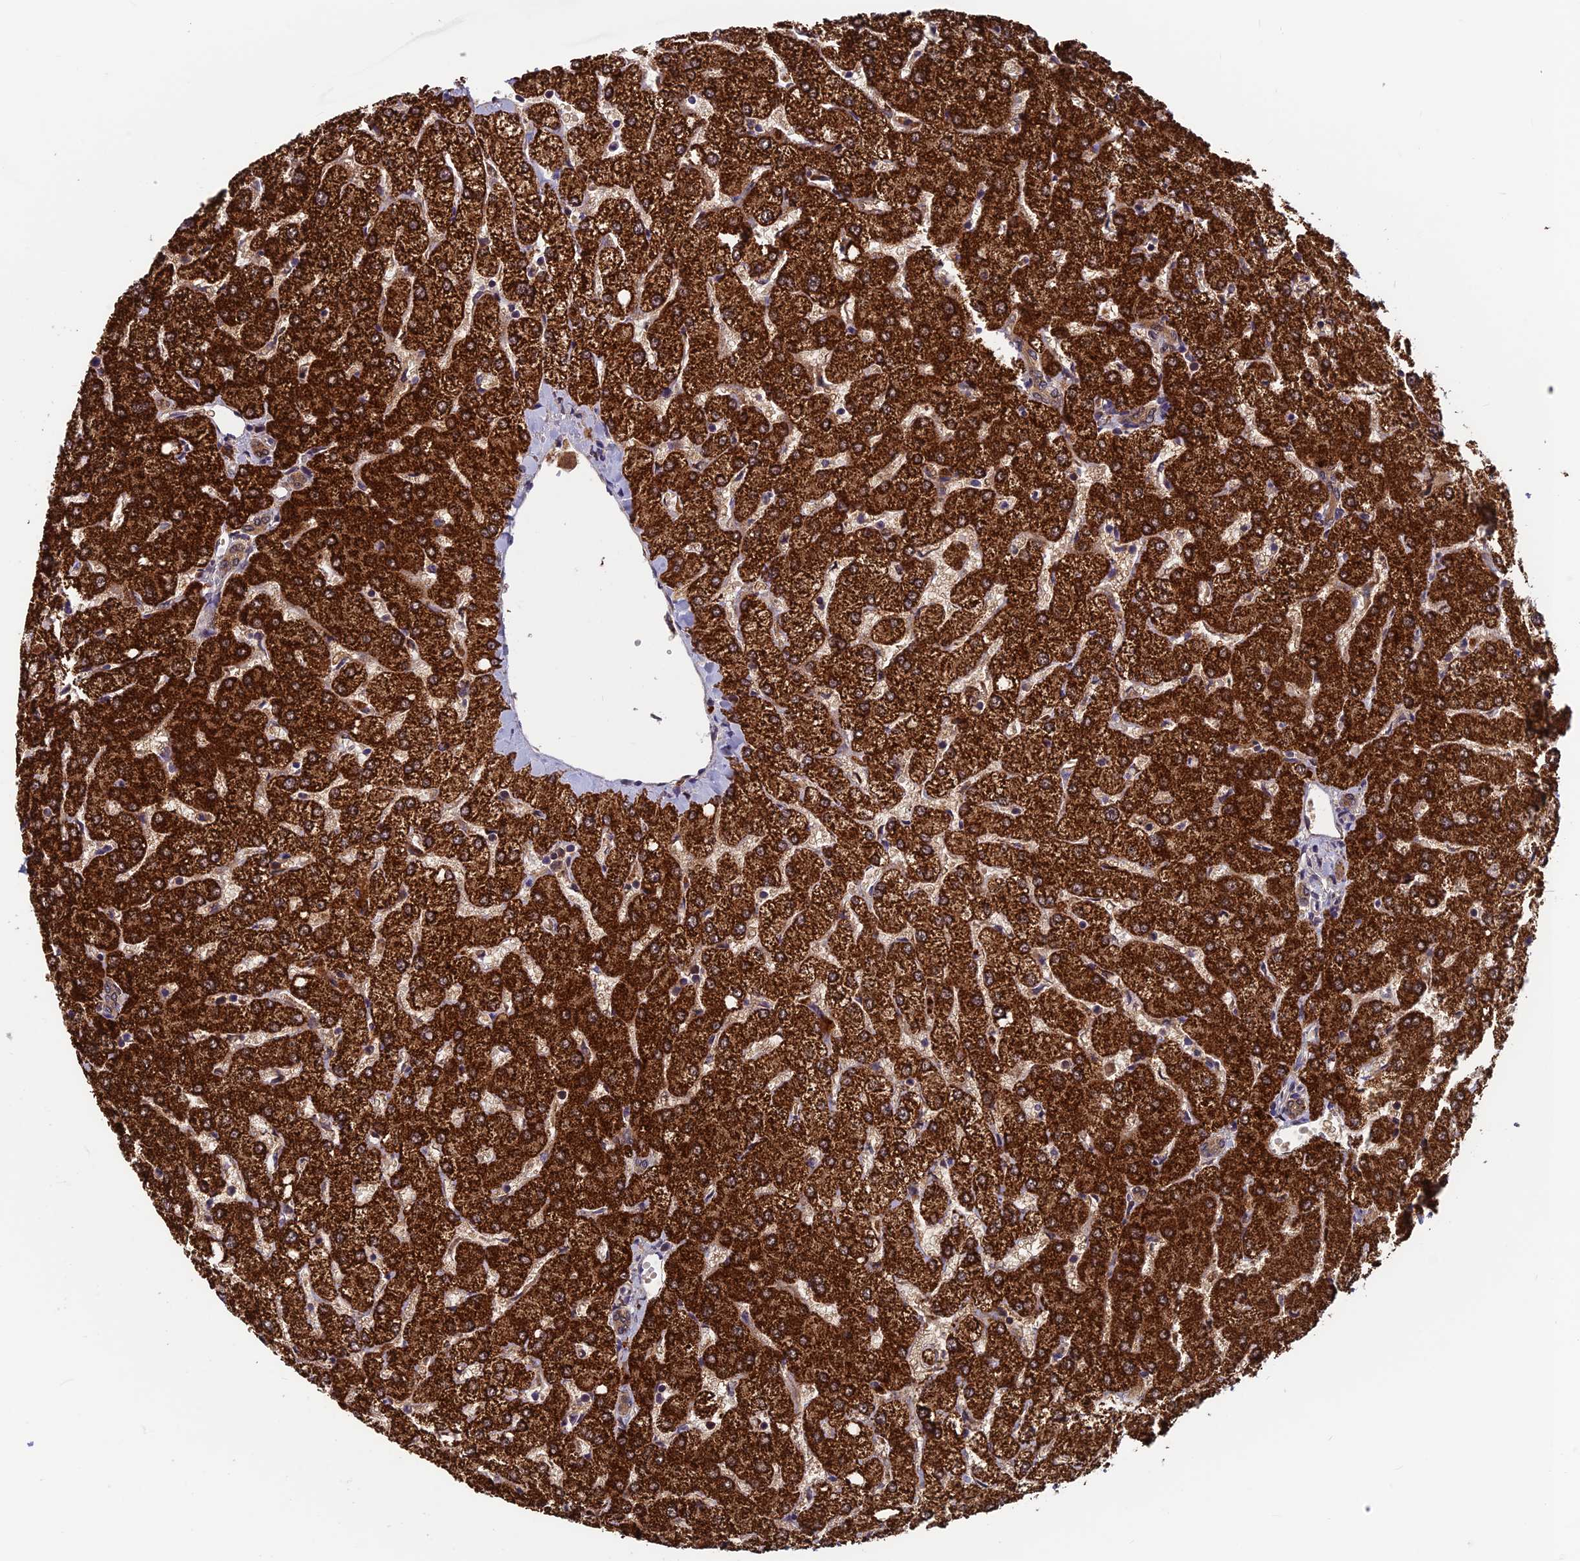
{"staining": {"intensity": "moderate", "quantity": ">75%", "location": "cytoplasmic/membranous"}, "tissue": "liver", "cell_type": "Cholangiocytes", "image_type": "normal", "snomed": [{"axis": "morphology", "description": "Normal tissue, NOS"}, {"axis": "topography", "description": "Liver"}], "caption": "This is an image of IHC staining of unremarkable liver, which shows moderate staining in the cytoplasmic/membranous of cholangiocytes.", "gene": "CCDC15", "patient": {"sex": "female", "age": 54}}